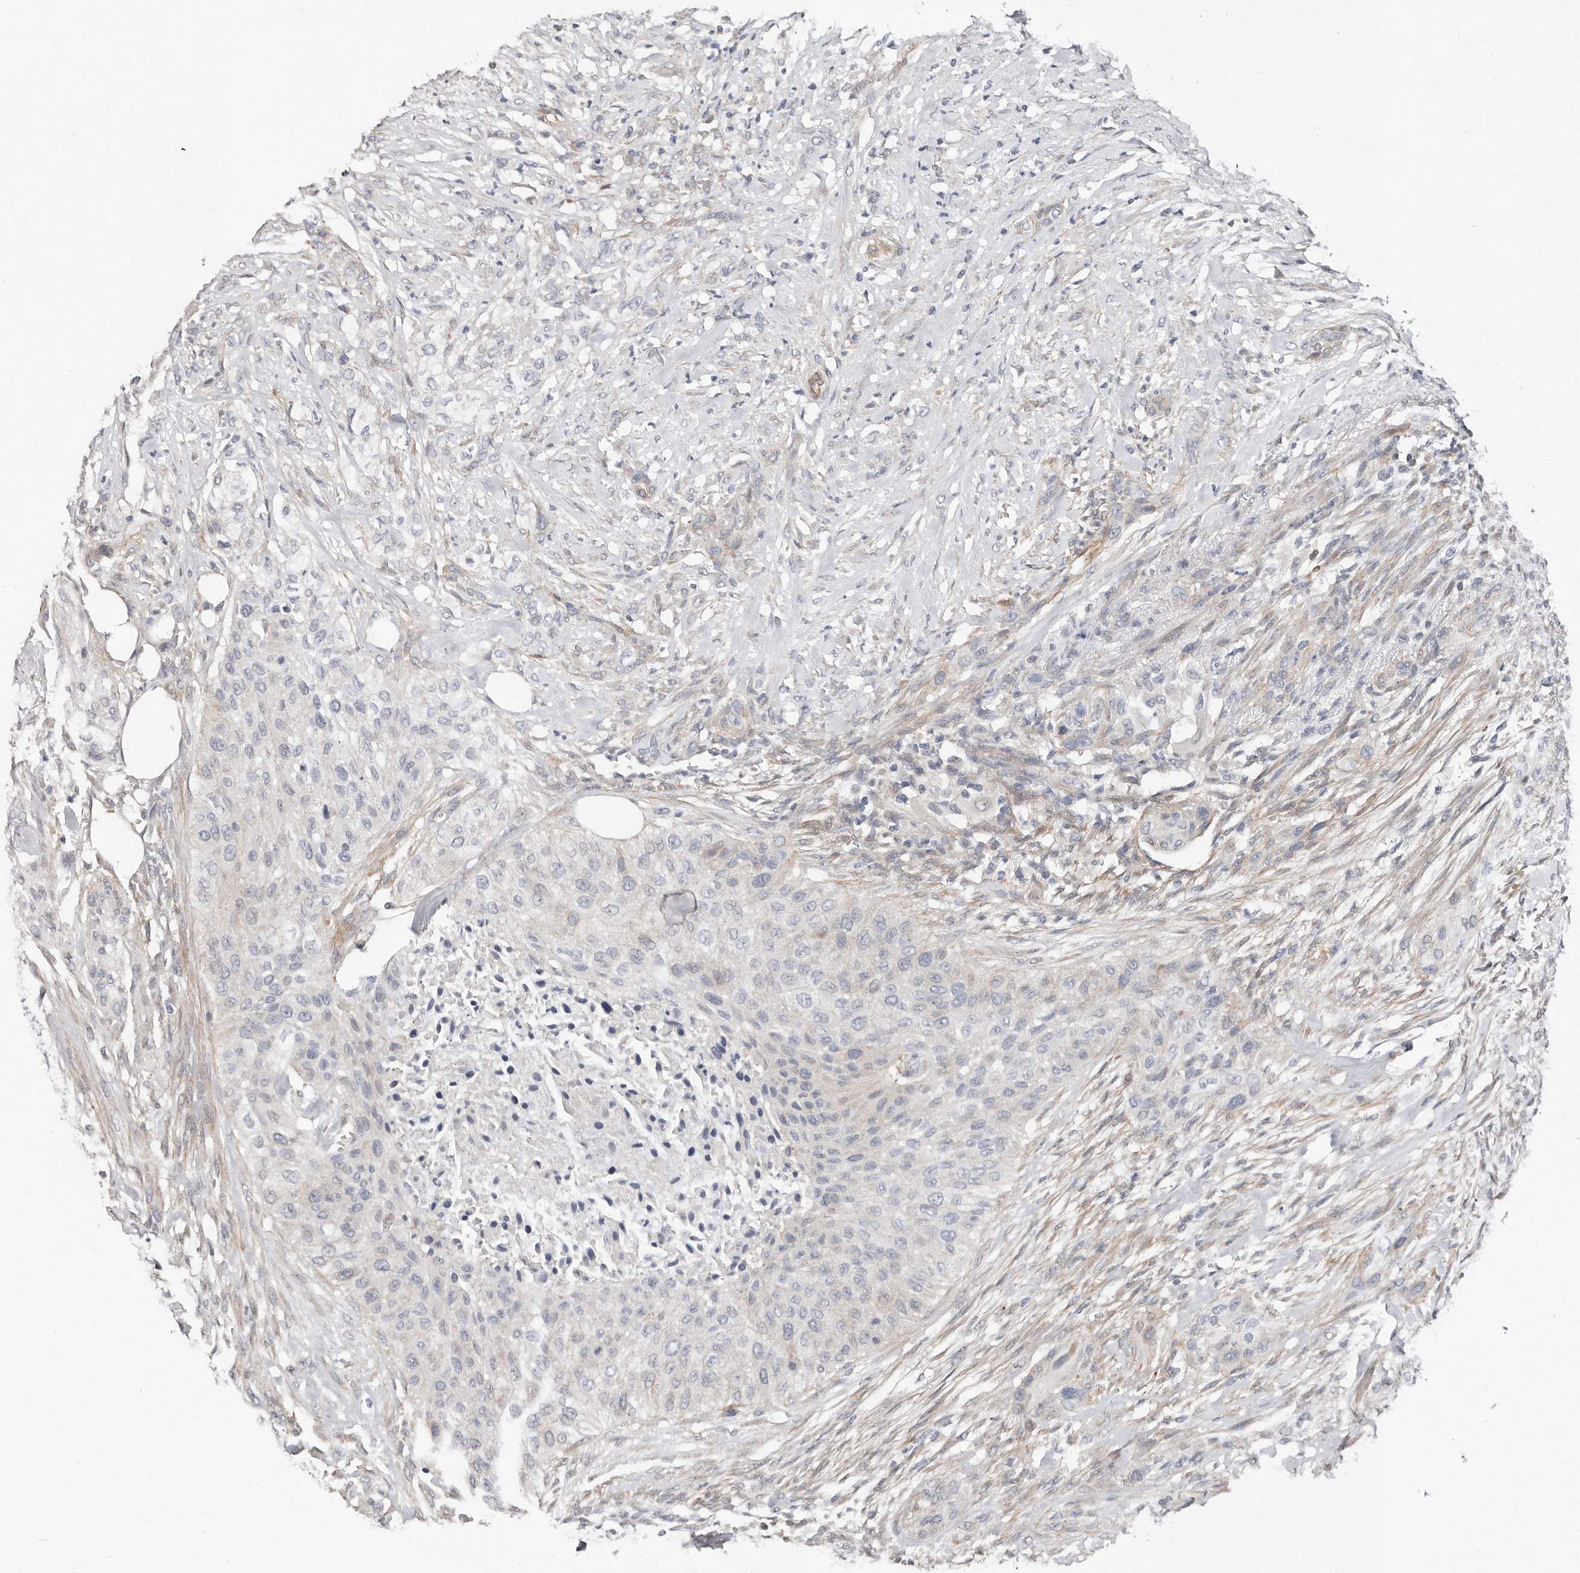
{"staining": {"intensity": "negative", "quantity": "none", "location": "none"}, "tissue": "urothelial cancer", "cell_type": "Tumor cells", "image_type": "cancer", "snomed": [{"axis": "morphology", "description": "Urothelial carcinoma, High grade"}, {"axis": "topography", "description": "Urinary bladder"}], "caption": "Tumor cells show no significant protein positivity in high-grade urothelial carcinoma. (DAB (3,3'-diaminobenzidine) immunohistochemistry (IHC) visualized using brightfield microscopy, high magnification).", "gene": "ASRGL1", "patient": {"sex": "male", "age": 35}}